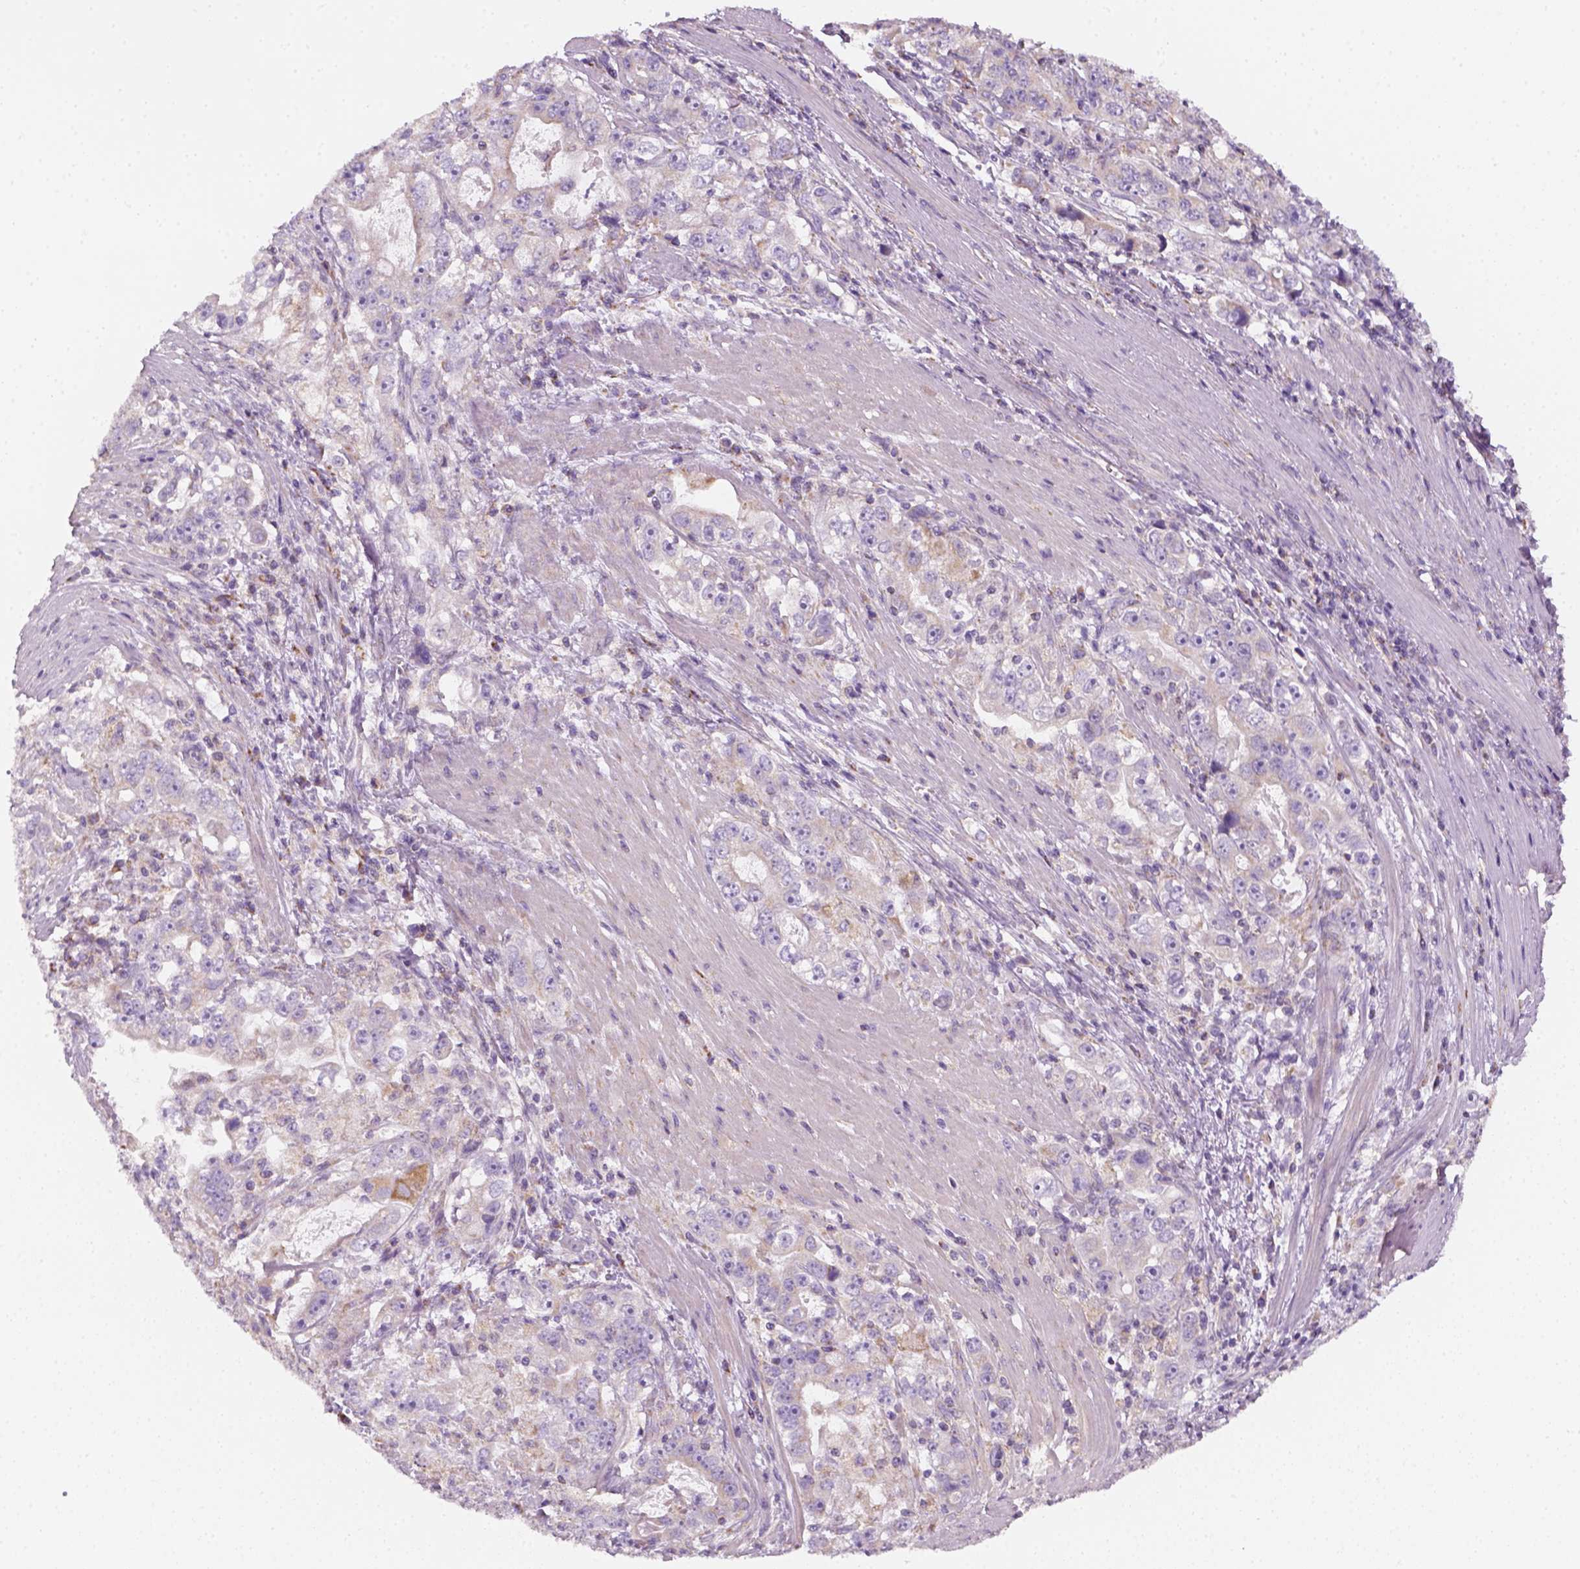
{"staining": {"intensity": "weak", "quantity": "<25%", "location": "cytoplasmic/membranous"}, "tissue": "stomach cancer", "cell_type": "Tumor cells", "image_type": "cancer", "snomed": [{"axis": "morphology", "description": "Adenocarcinoma, NOS"}, {"axis": "topography", "description": "Stomach, lower"}], "caption": "Protein analysis of adenocarcinoma (stomach) shows no significant positivity in tumor cells.", "gene": "AWAT2", "patient": {"sex": "female", "age": 72}}